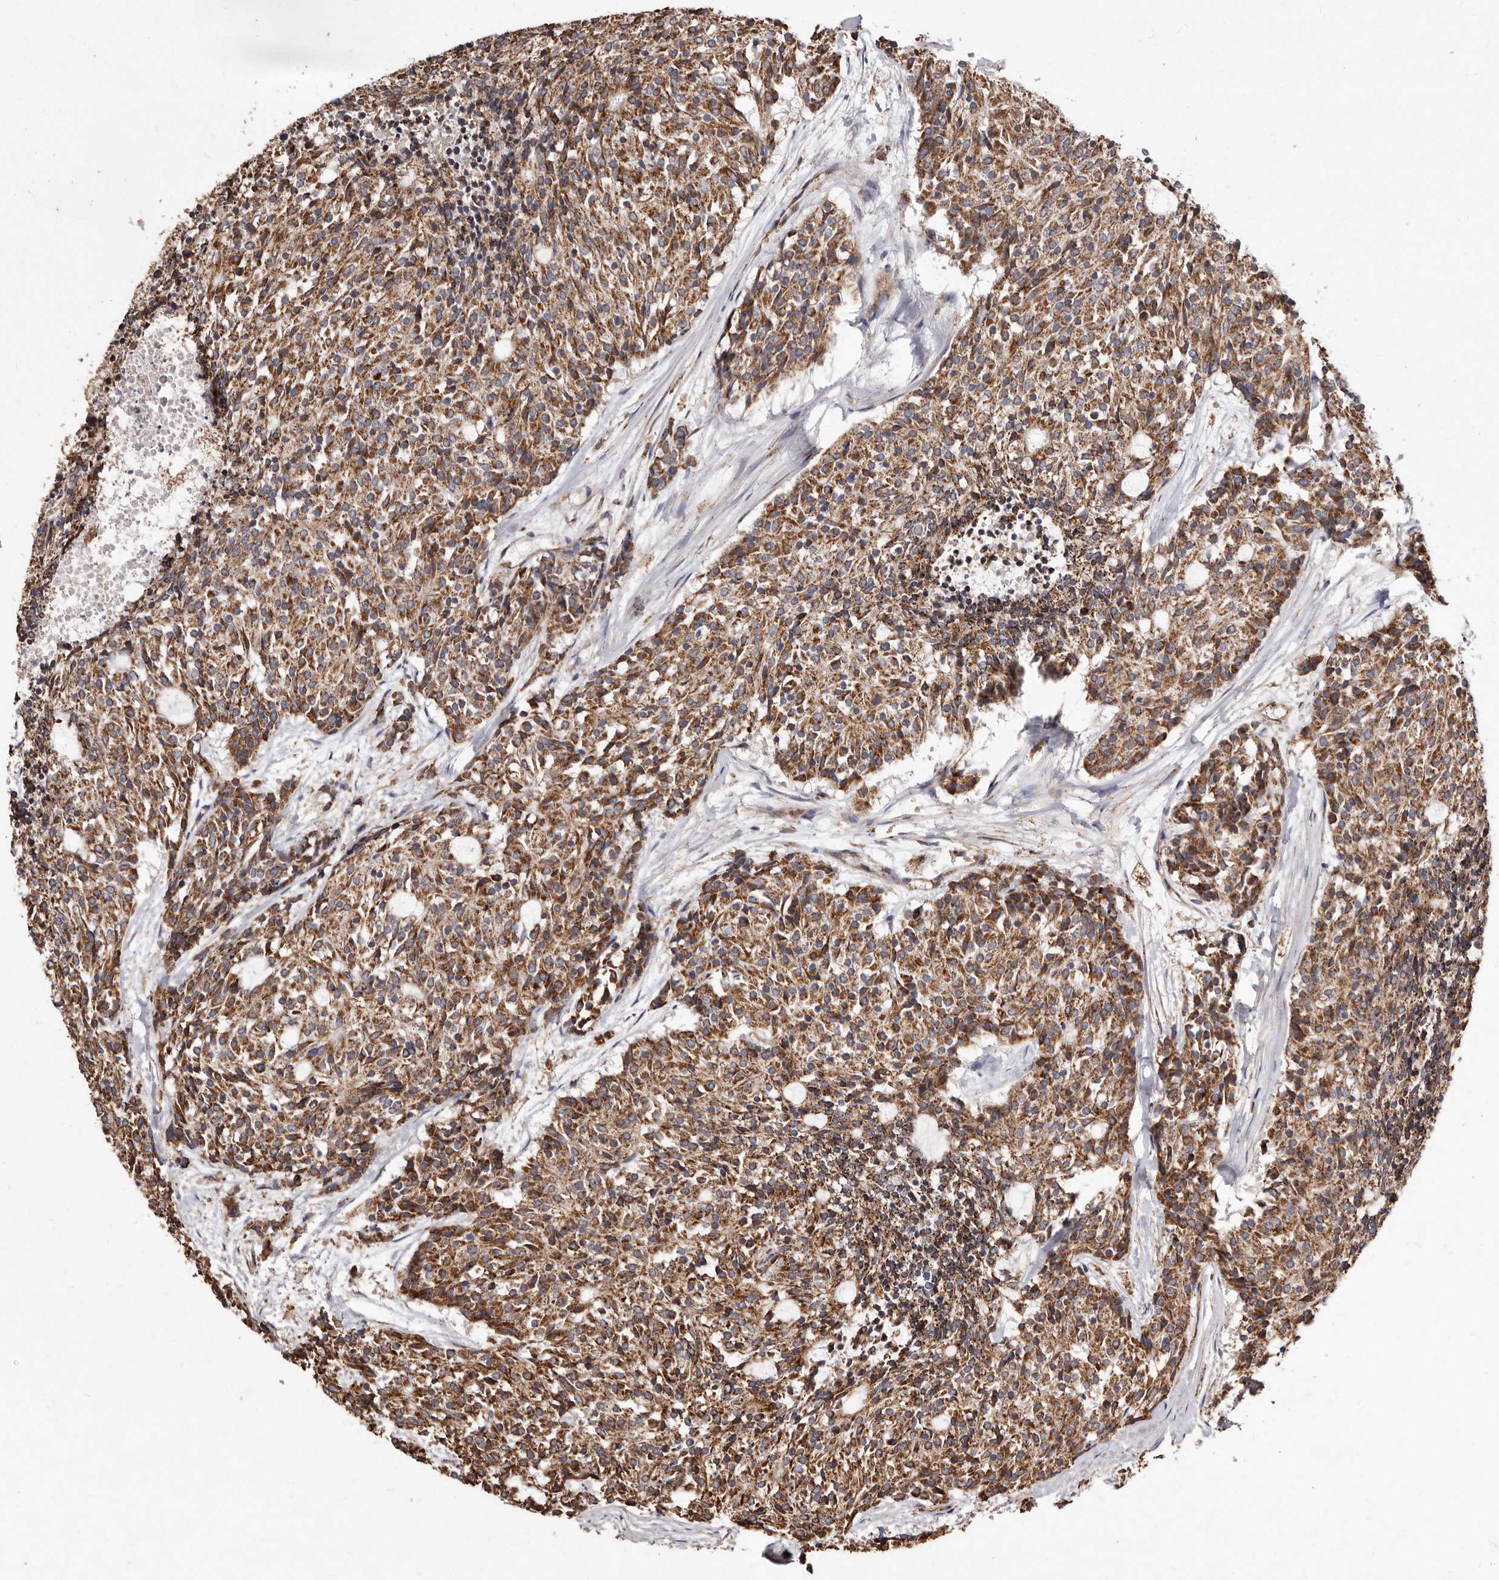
{"staining": {"intensity": "moderate", "quantity": ">75%", "location": "cytoplasmic/membranous"}, "tissue": "carcinoid", "cell_type": "Tumor cells", "image_type": "cancer", "snomed": [{"axis": "morphology", "description": "Carcinoid, malignant, NOS"}, {"axis": "topography", "description": "Pancreas"}], "caption": "High-power microscopy captured an immunohistochemistry histopathology image of malignant carcinoid, revealing moderate cytoplasmic/membranous expression in approximately >75% of tumor cells. The staining was performed using DAB (3,3'-diaminobenzidine), with brown indicating positive protein expression. Nuclei are stained blue with hematoxylin.", "gene": "STEAP2", "patient": {"sex": "female", "age": 54}}